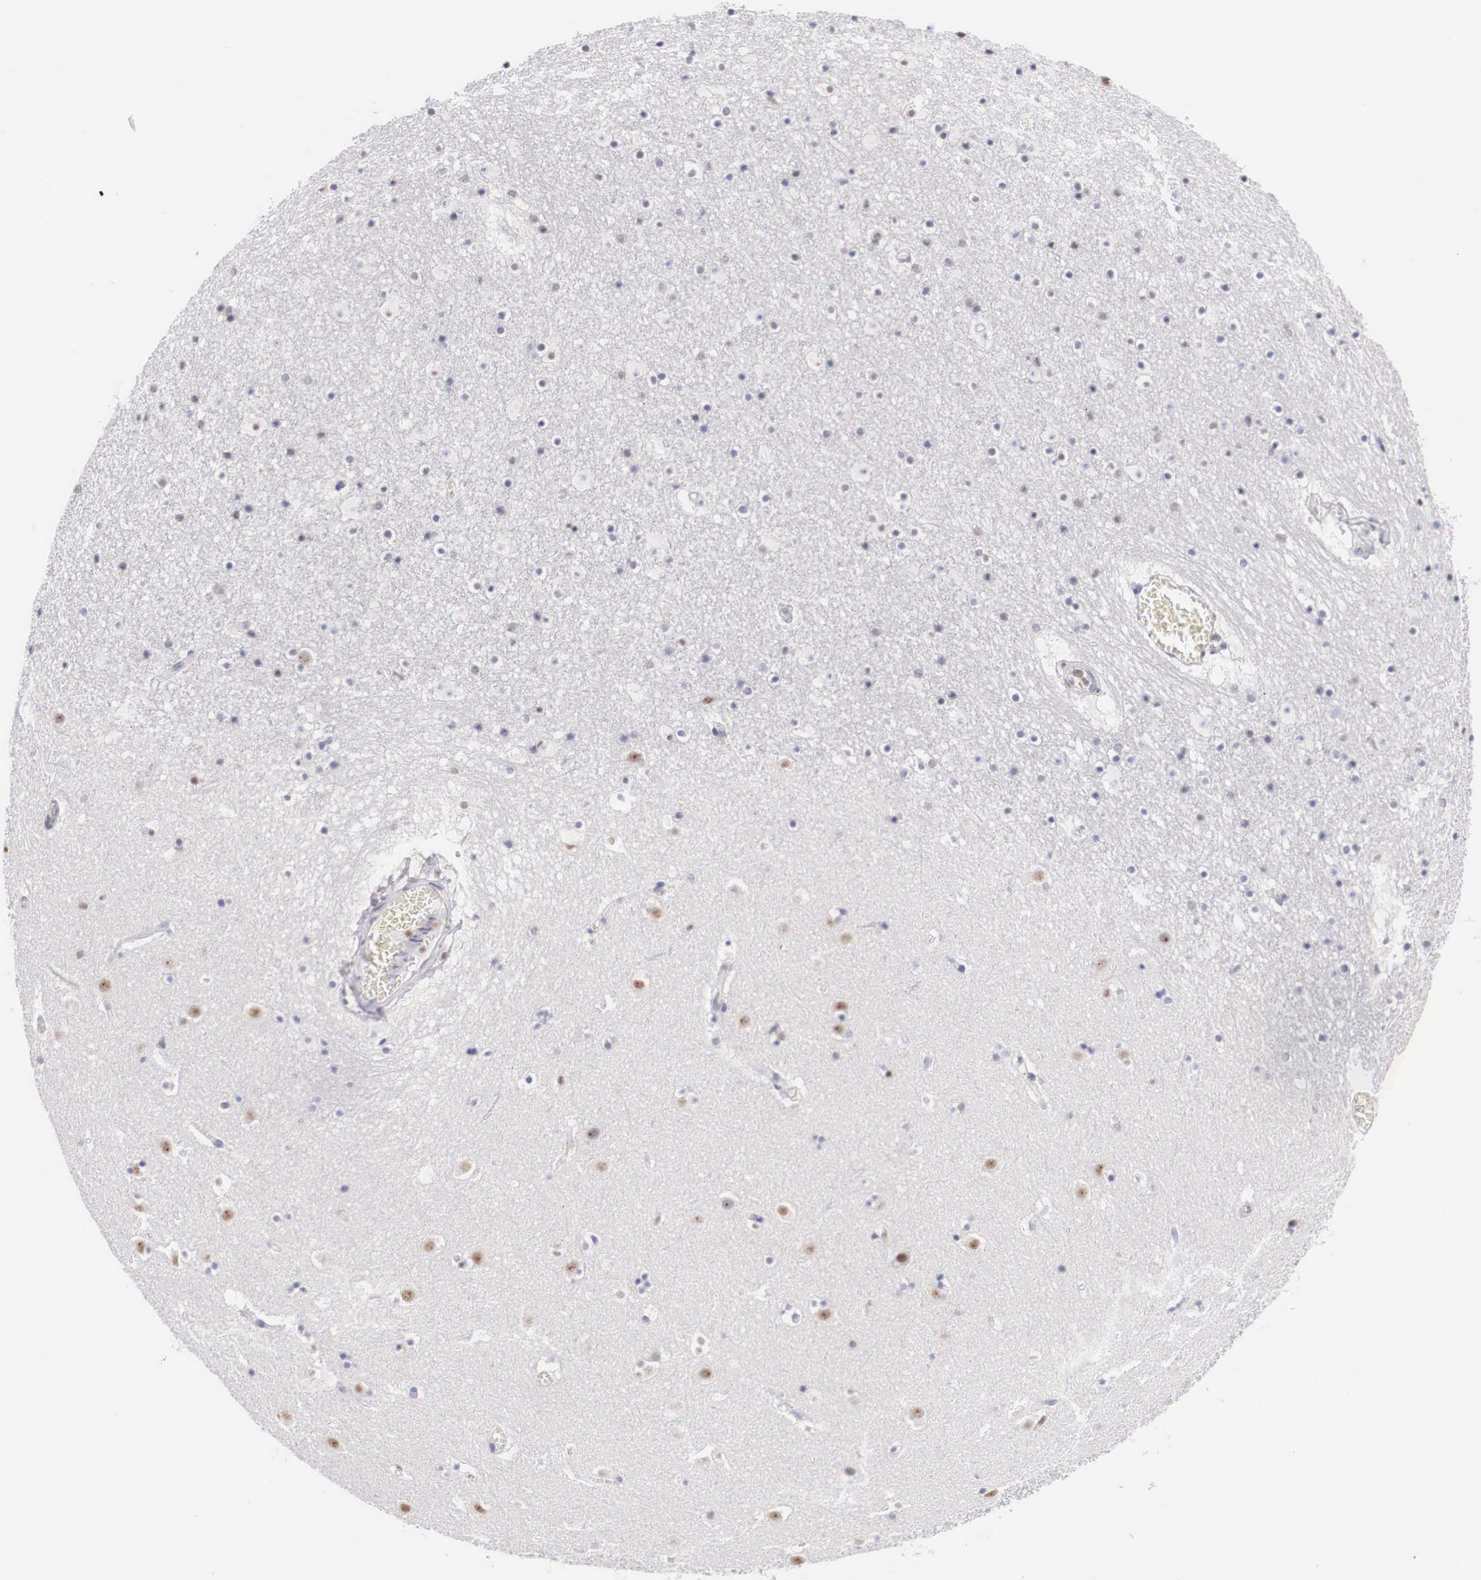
{"staining": {"intensity": "weak", "quantity": "<25%", "location": "nuclear"}, "tissue": "caudate", "cell_type": "Glial cells", "image_type": "normal", "snomed": [{"axis": "morphology", "description": "Normal tissue, NOS"}, {"axis": "topography", "description": "Lateral ventricle wall"}], "caption": "This is a image of IHC staining of benign caudate, which shows no expression in glial cells. (DAB immunohistochemistry (IHC) visualized using brightfield microscopy, high magnification).", "gene": "FAM47A", "patient": {"sex": "male", "age": 45}}